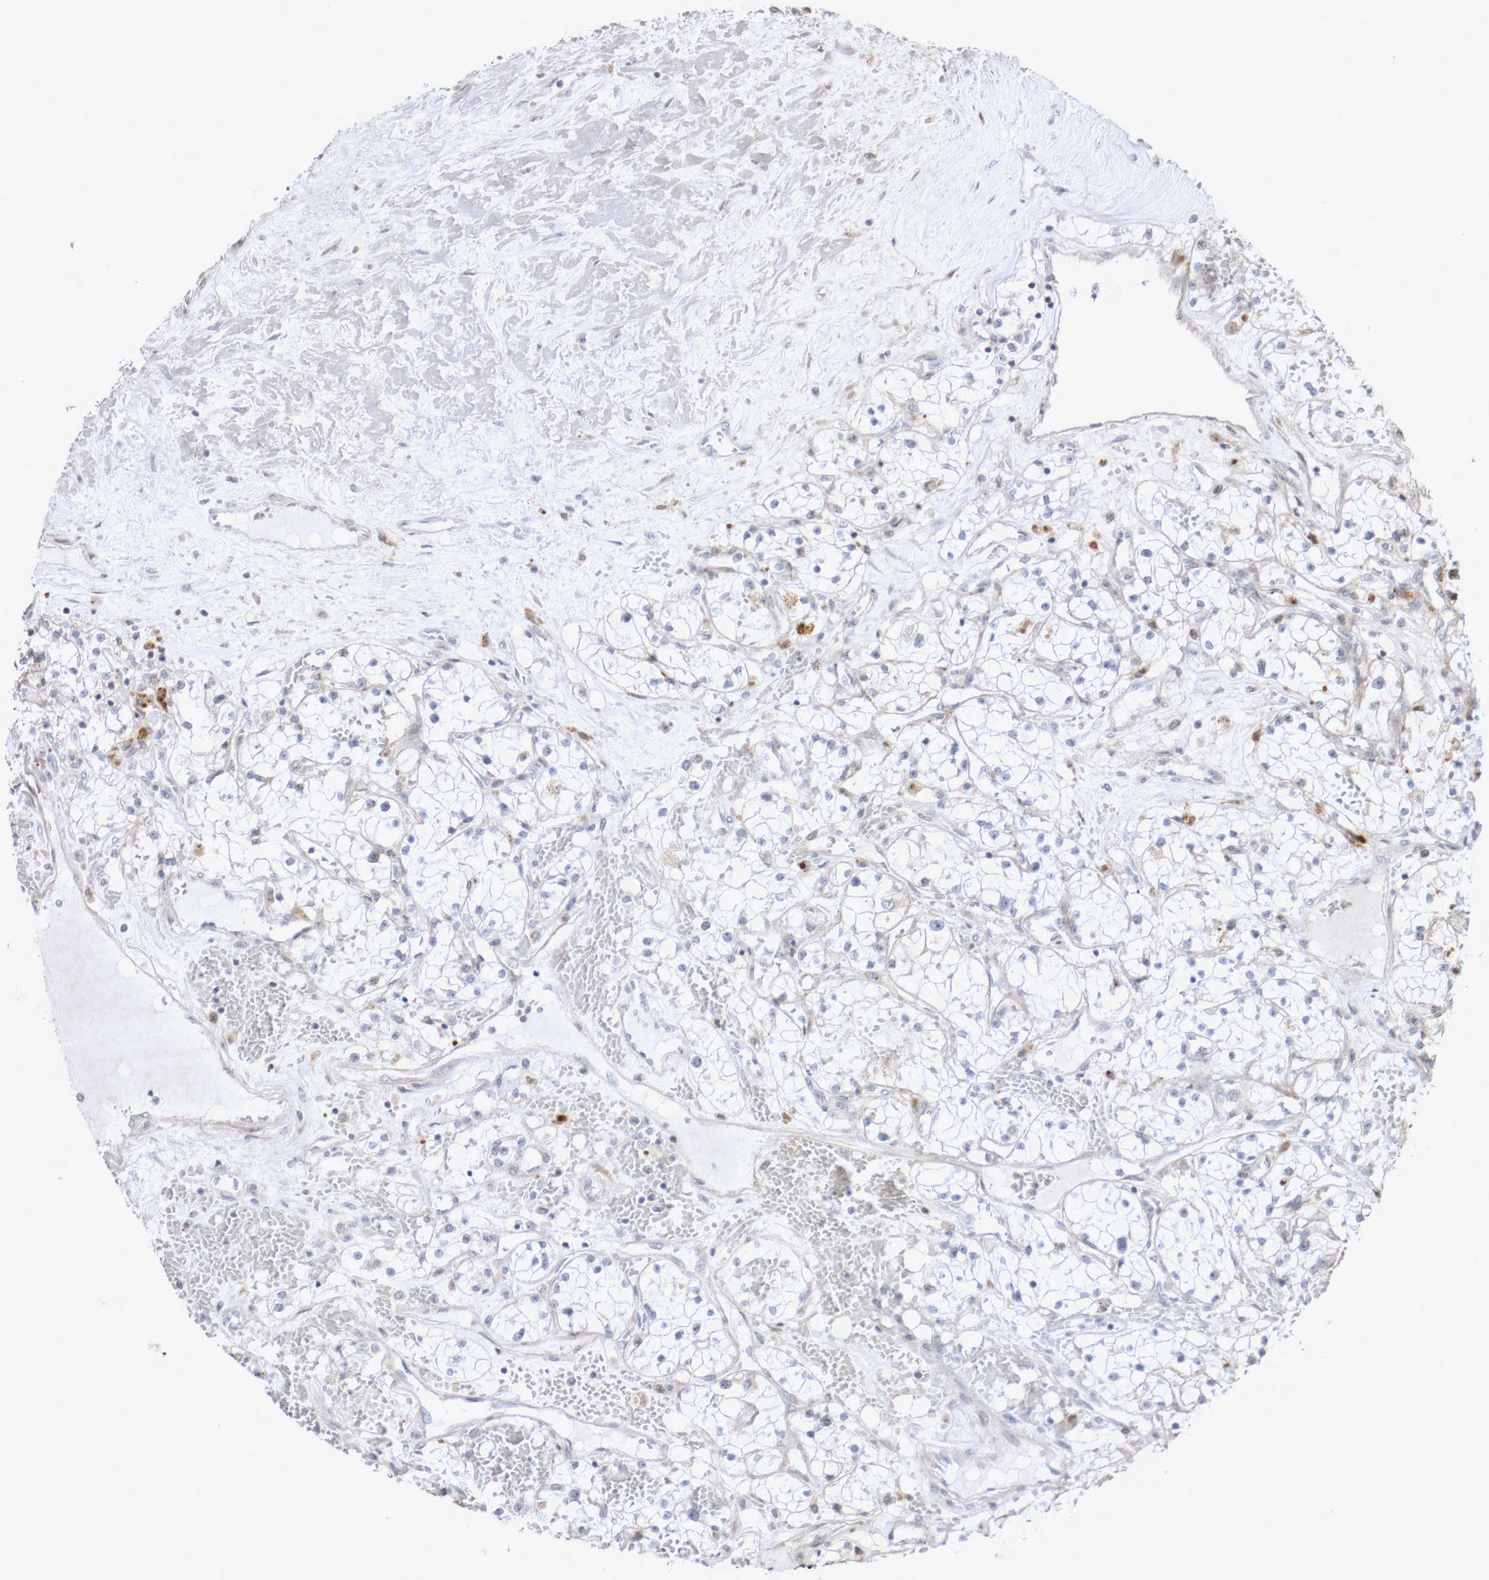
{"staining": {"intensity": "negative", "quantity": "none", "location": "none"}, "tissue": "renal cancer", "cell_type": "Tumor cells", "image_type": "cancer", "snomed": [{"axis": "morphology", "description": "Normal tissue, NOS"}, {"axis": "morphology", "description": "Adenocarcinoma, NOS"}, {"axis": "topography", "description": "Kidney"}], "caption": "An image of human renal cancer is negative for staining in tumor cells.", "gene": "DPH7", "patient": {"sex": "male", "age": 68}}